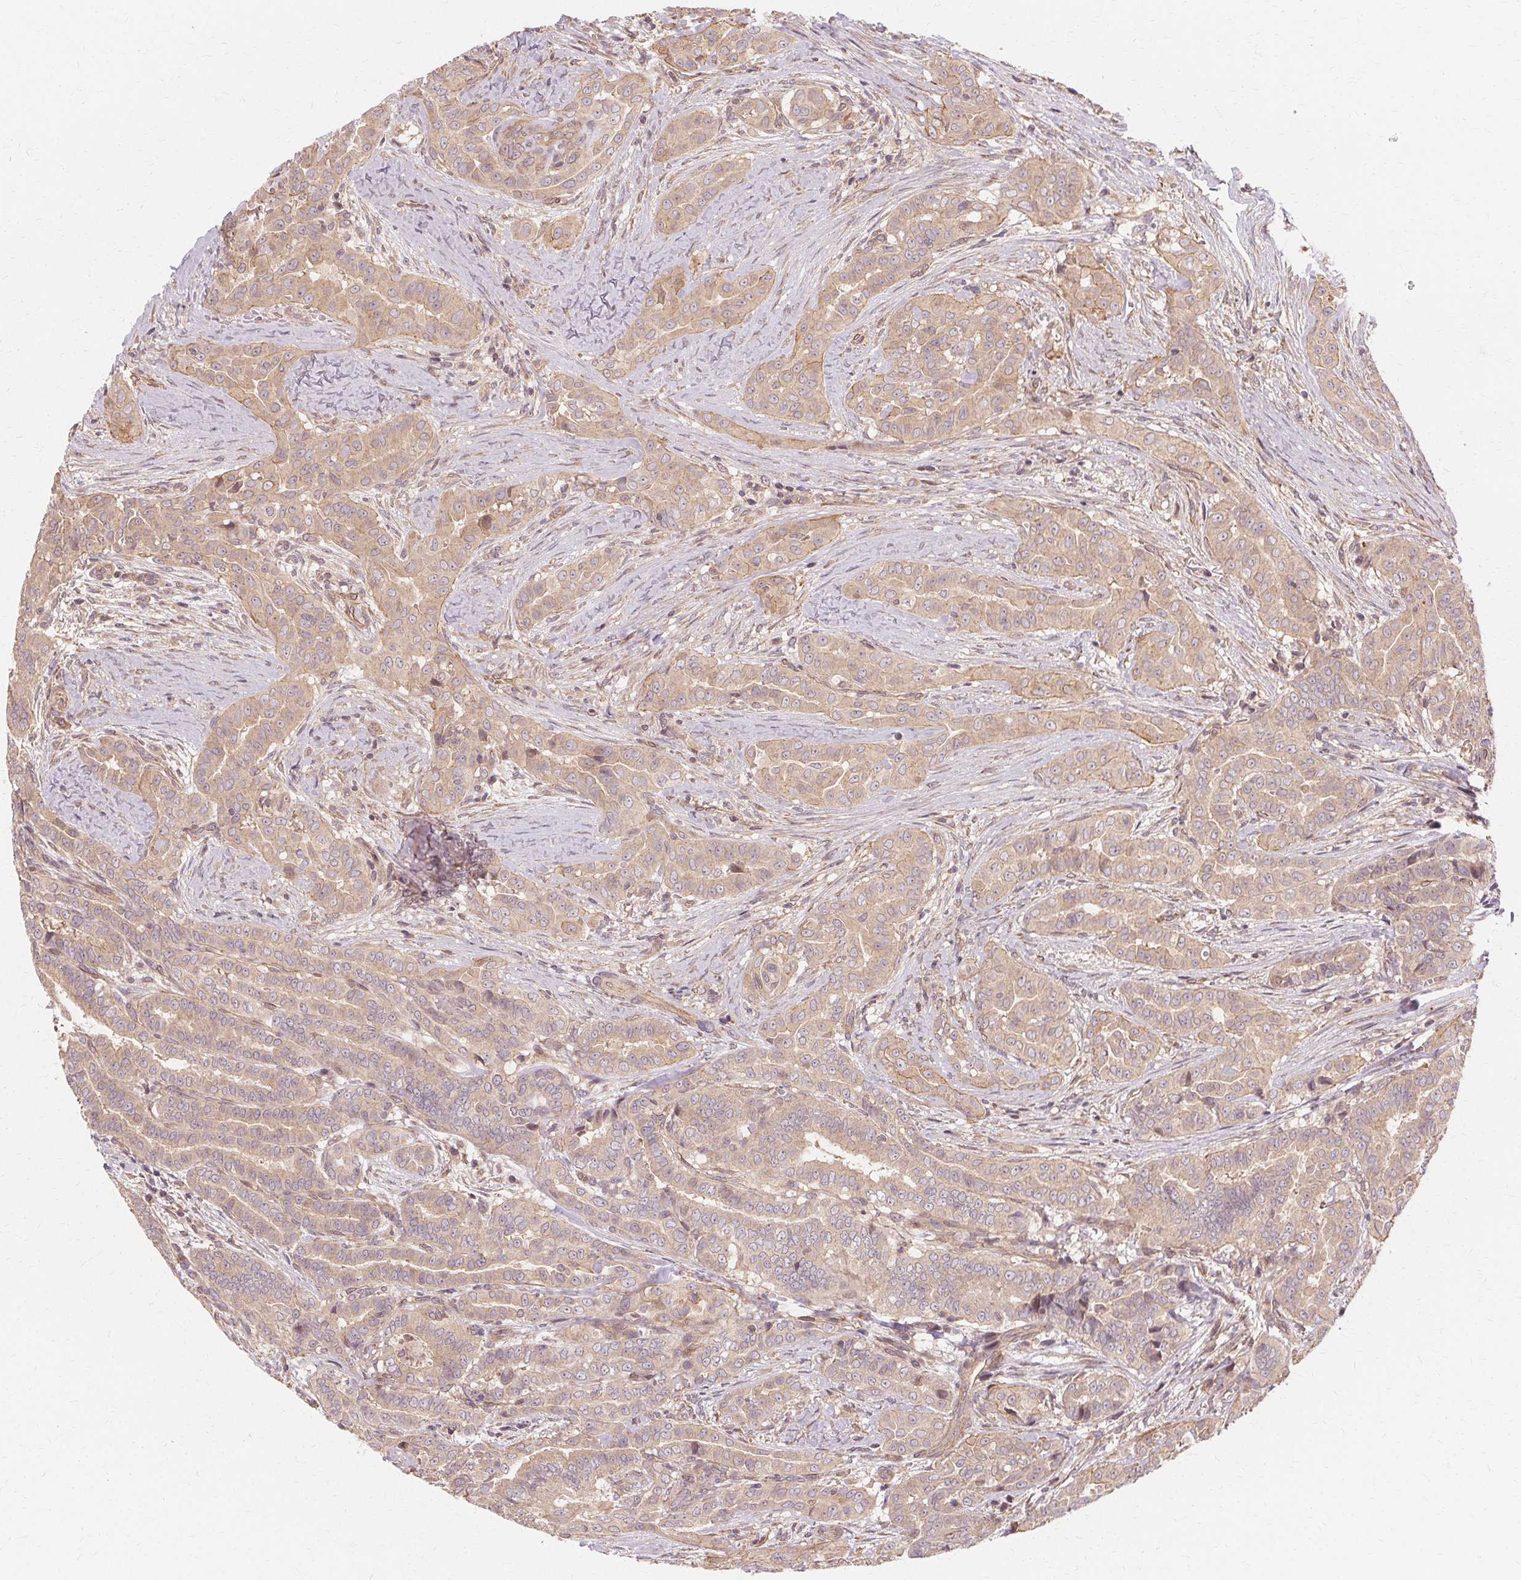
{"staining": {"intensity": "weak", "quantity": ">75%", "location": "cytoplasmic/membranous"}, "tissue": "thyroid cancer", "cell_type": "Tumor cells", "image_type": "cancer", "snomed": [{"axis": "morphology", "description": "Papillary adenocarcinoma, NOS"}, {"axis": "morphology", "description": "Papillary adenoma metastatic"}, {"axis": "topography", "description": "Thyroid gland"}], "caption": "Human thyroid cancer (papillary adenocarcinoma) stained with a protein marker reveals weak staining in tumor cells.", "gene": "USP8", "patient": {"sex": "female", "age": 50}}